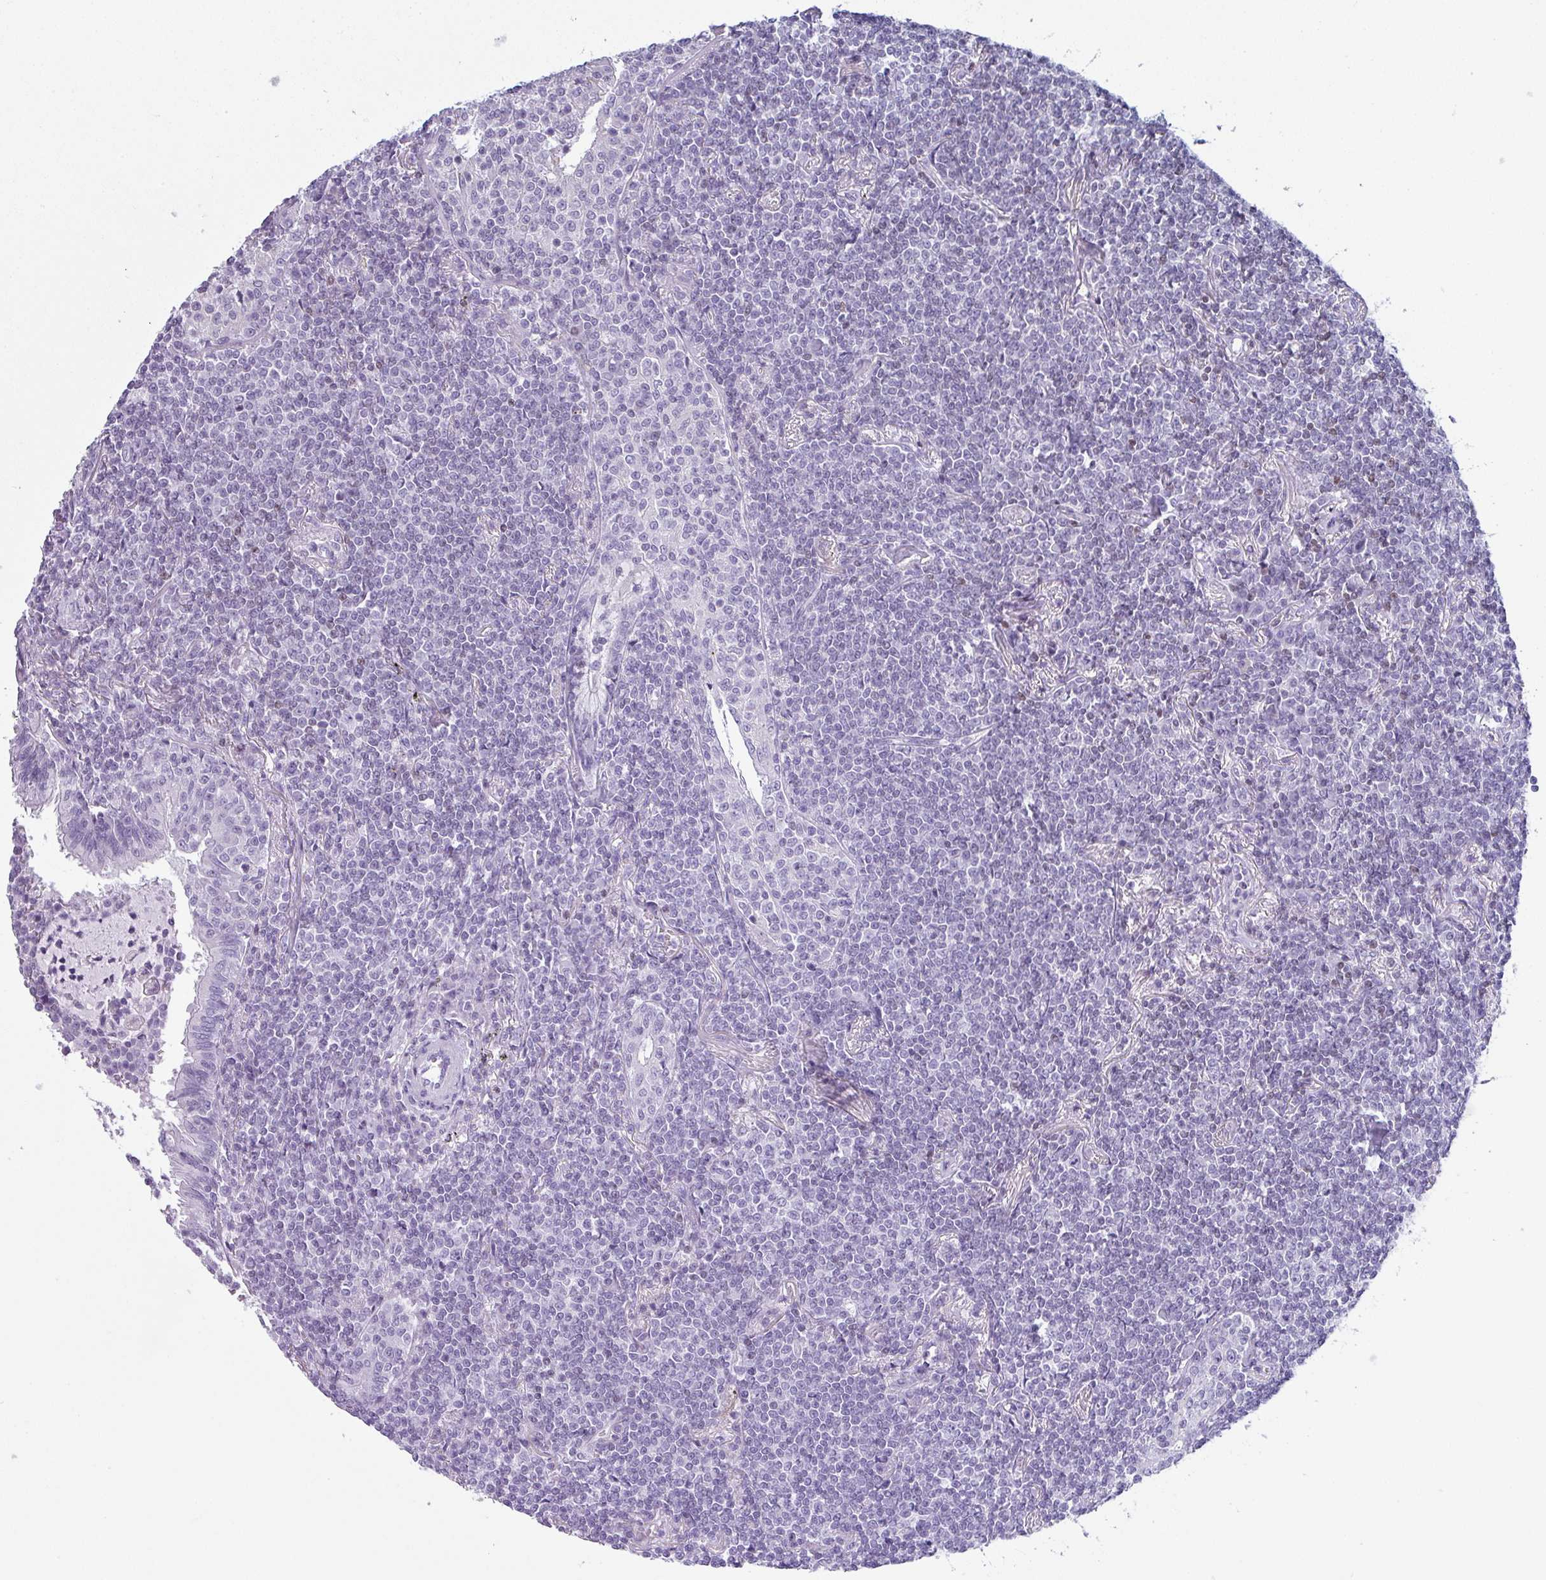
{"staining": {"intensity": "negative", "quantity": "none", "location": "none"}, "tissue": "lymphoma", "cell_type": "Tumor cells", "image_type": "cancer", "snomed": [{"axis": "morphology", "description": "Malignant lymphoma, non-Hodgkin's type, Low grade"}, {"axis": "topography", "description": "Lung"}], "caption": "A high-resolution image shows immunohistochemistry (IHC) staining of lymphoma, which exhibits no significant expression in tumor cells.", "gene": "STAT5A", "patient": {"sex": "female", "age": 71}}